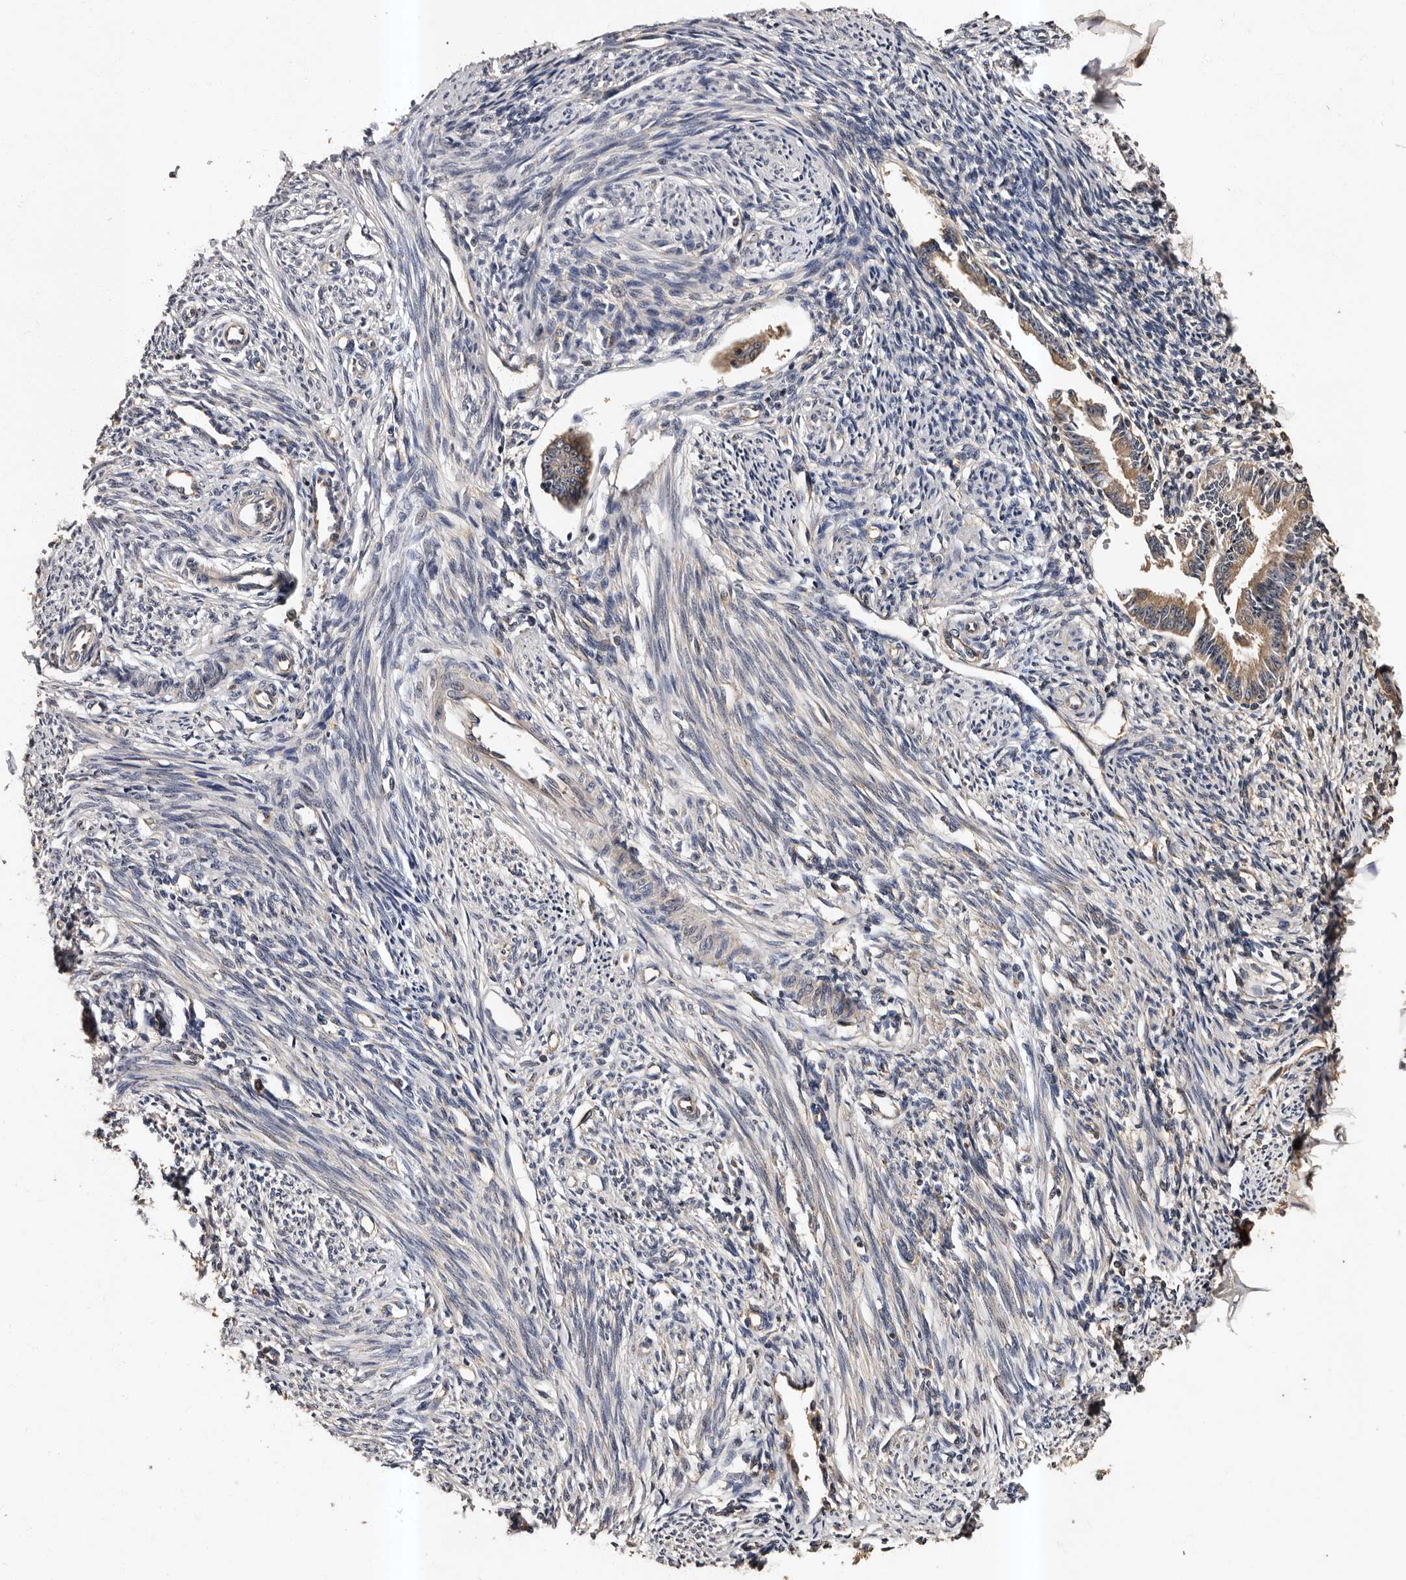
{"staining": {"intensity": "negative", "quantity": "none", "location": "none"}, "tissue": "endometrium", "cell_type": "Cells in endometrial stroma", "image_type": "normal", "snomed": [{"axis": "morphology", "description": "Normal tissue, NOS"}, {"axis": "topography", "description": "Endometrium"}], "caption": "The photomicrograph exhibits no staining of cells in endometrial stroma in unremarkable endometrium. The staining was performed using DAB to visualize the protein expression in brown, while the nuclei were stained in blue with hematoxylin (Magnification: 20x).", "gene": "ADCK5", "patient": {"sex": "female", "age": 56}}